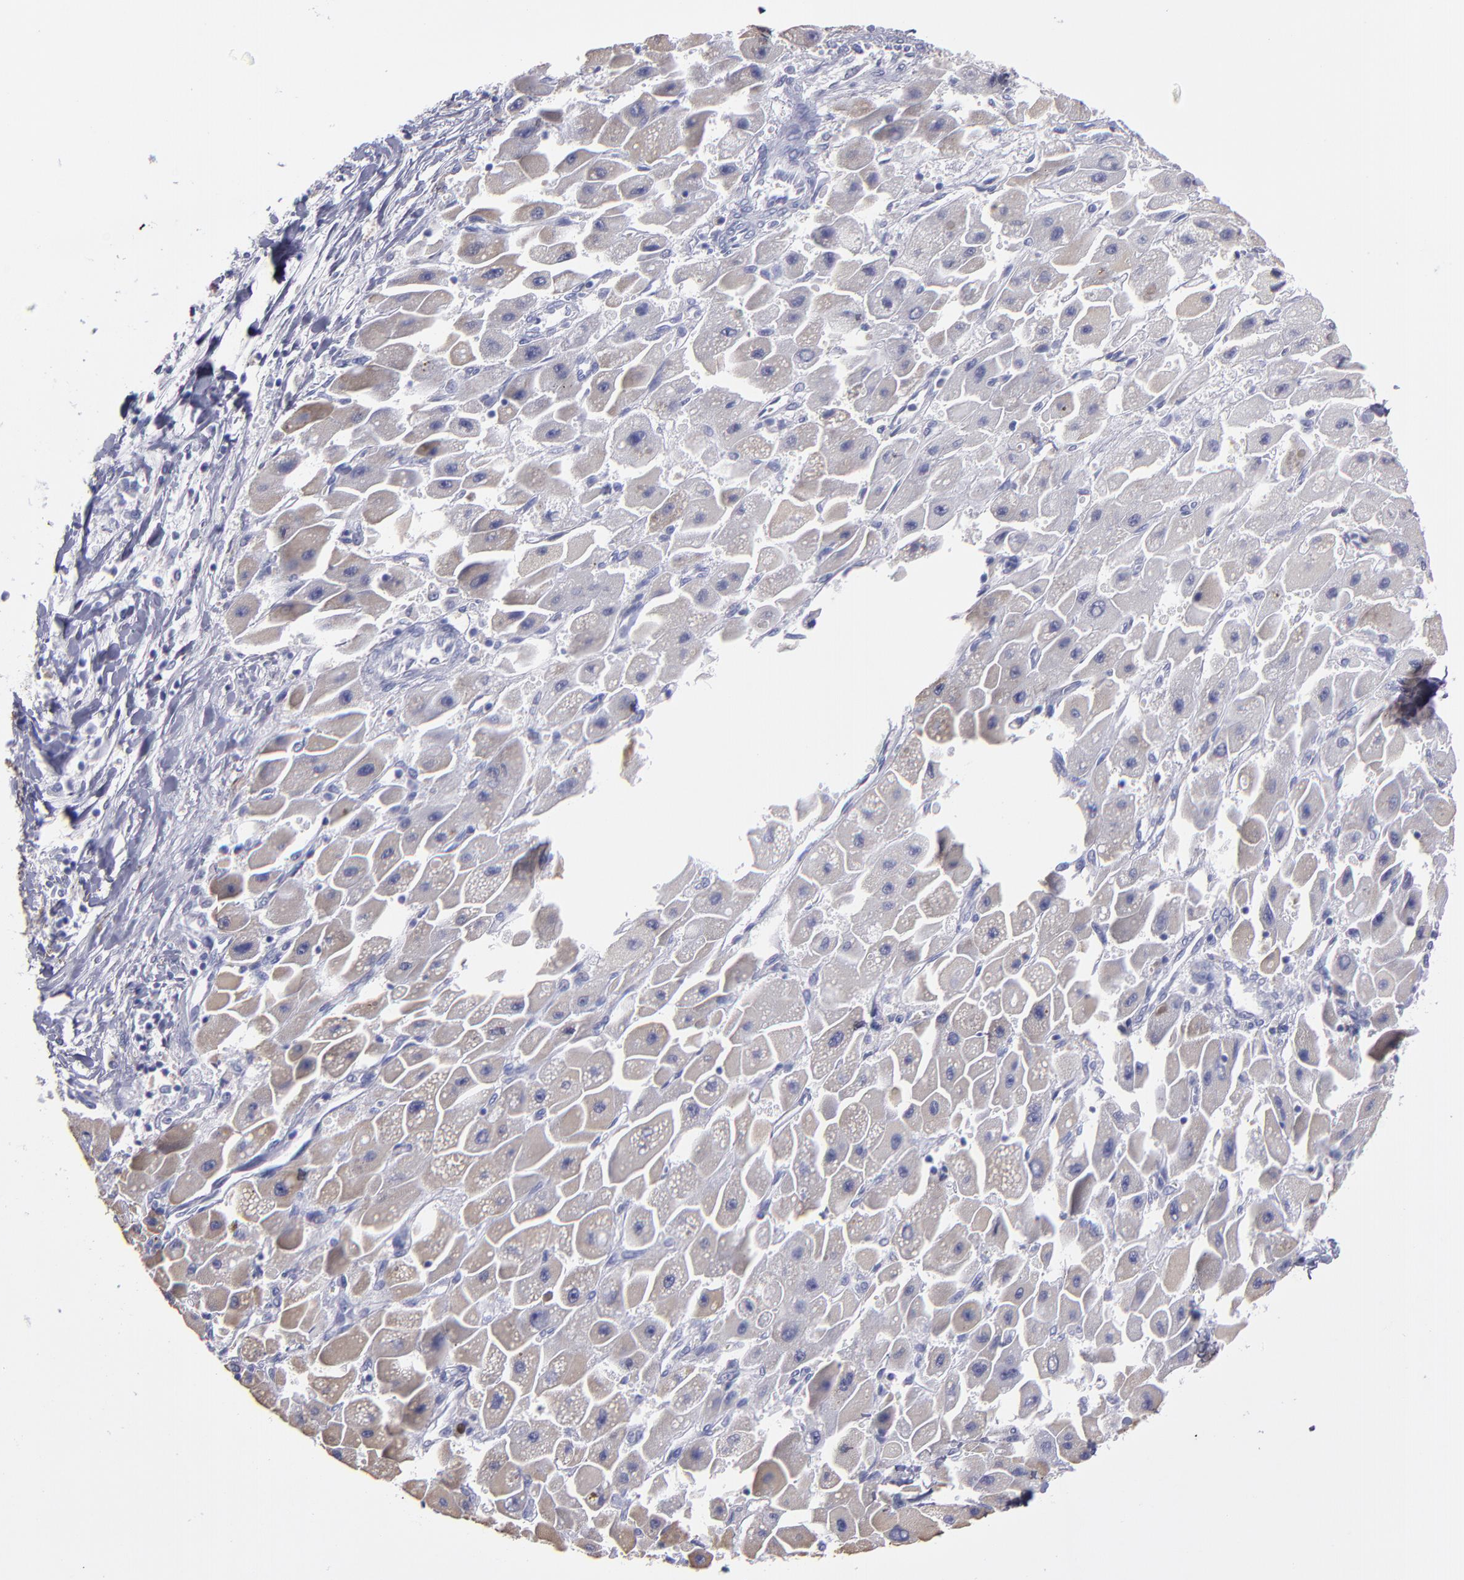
{"staining": {"intensity": "weak", "quantity": ">75%", "location": "cytoplasmic/membranous"}, "tissue": "liver cancer", "cell_type": "Tumor cells", "image_type": "cancer", "snomed": [{"axis": "morphology", "description": "Carcinoma, Hepatocellular, NOS"}, {"axis": "topography", "description": "Liver"}], "caption": "A histopathology image showing weak cytoplasmic/membranous expression in about >75% of tumor cells in liver cancer, as visualized by brown immunohistochemical staining.", "gene": "MB", "patient": {"sex": "male", "age": 24}}